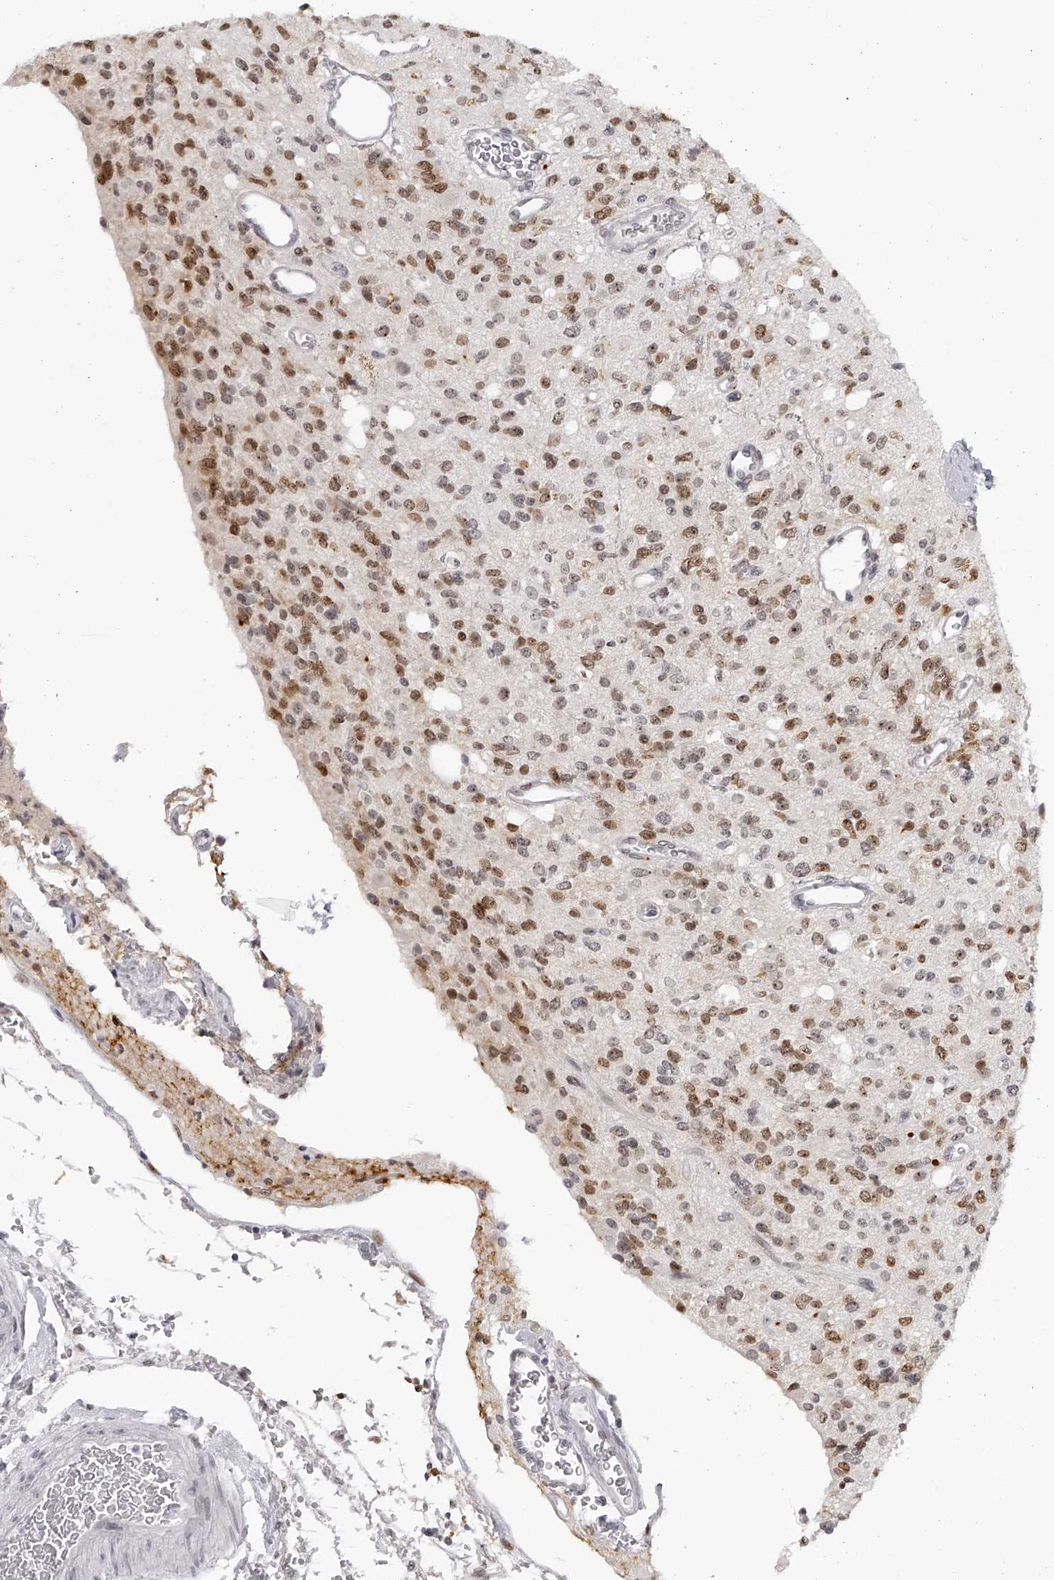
{"staining": {"intensity": "moderate", "quantity": ">75%", "location": "nuclear"}, "tissue": "glioma", "cell_type": "Tumor cells", "image_type": "cancer", "snomed": [{"axis": "morphology", "description": "Glioma, malignant, High grade"}, {"axis": "topography", "description": "Brain"}], "caption": "Moderate nuclear staining is seen in approximately >75% of tumor cells in malignant high-grade glioma.", "gene": "RNF220", "patient": {"sex": "male", "age": 34}}